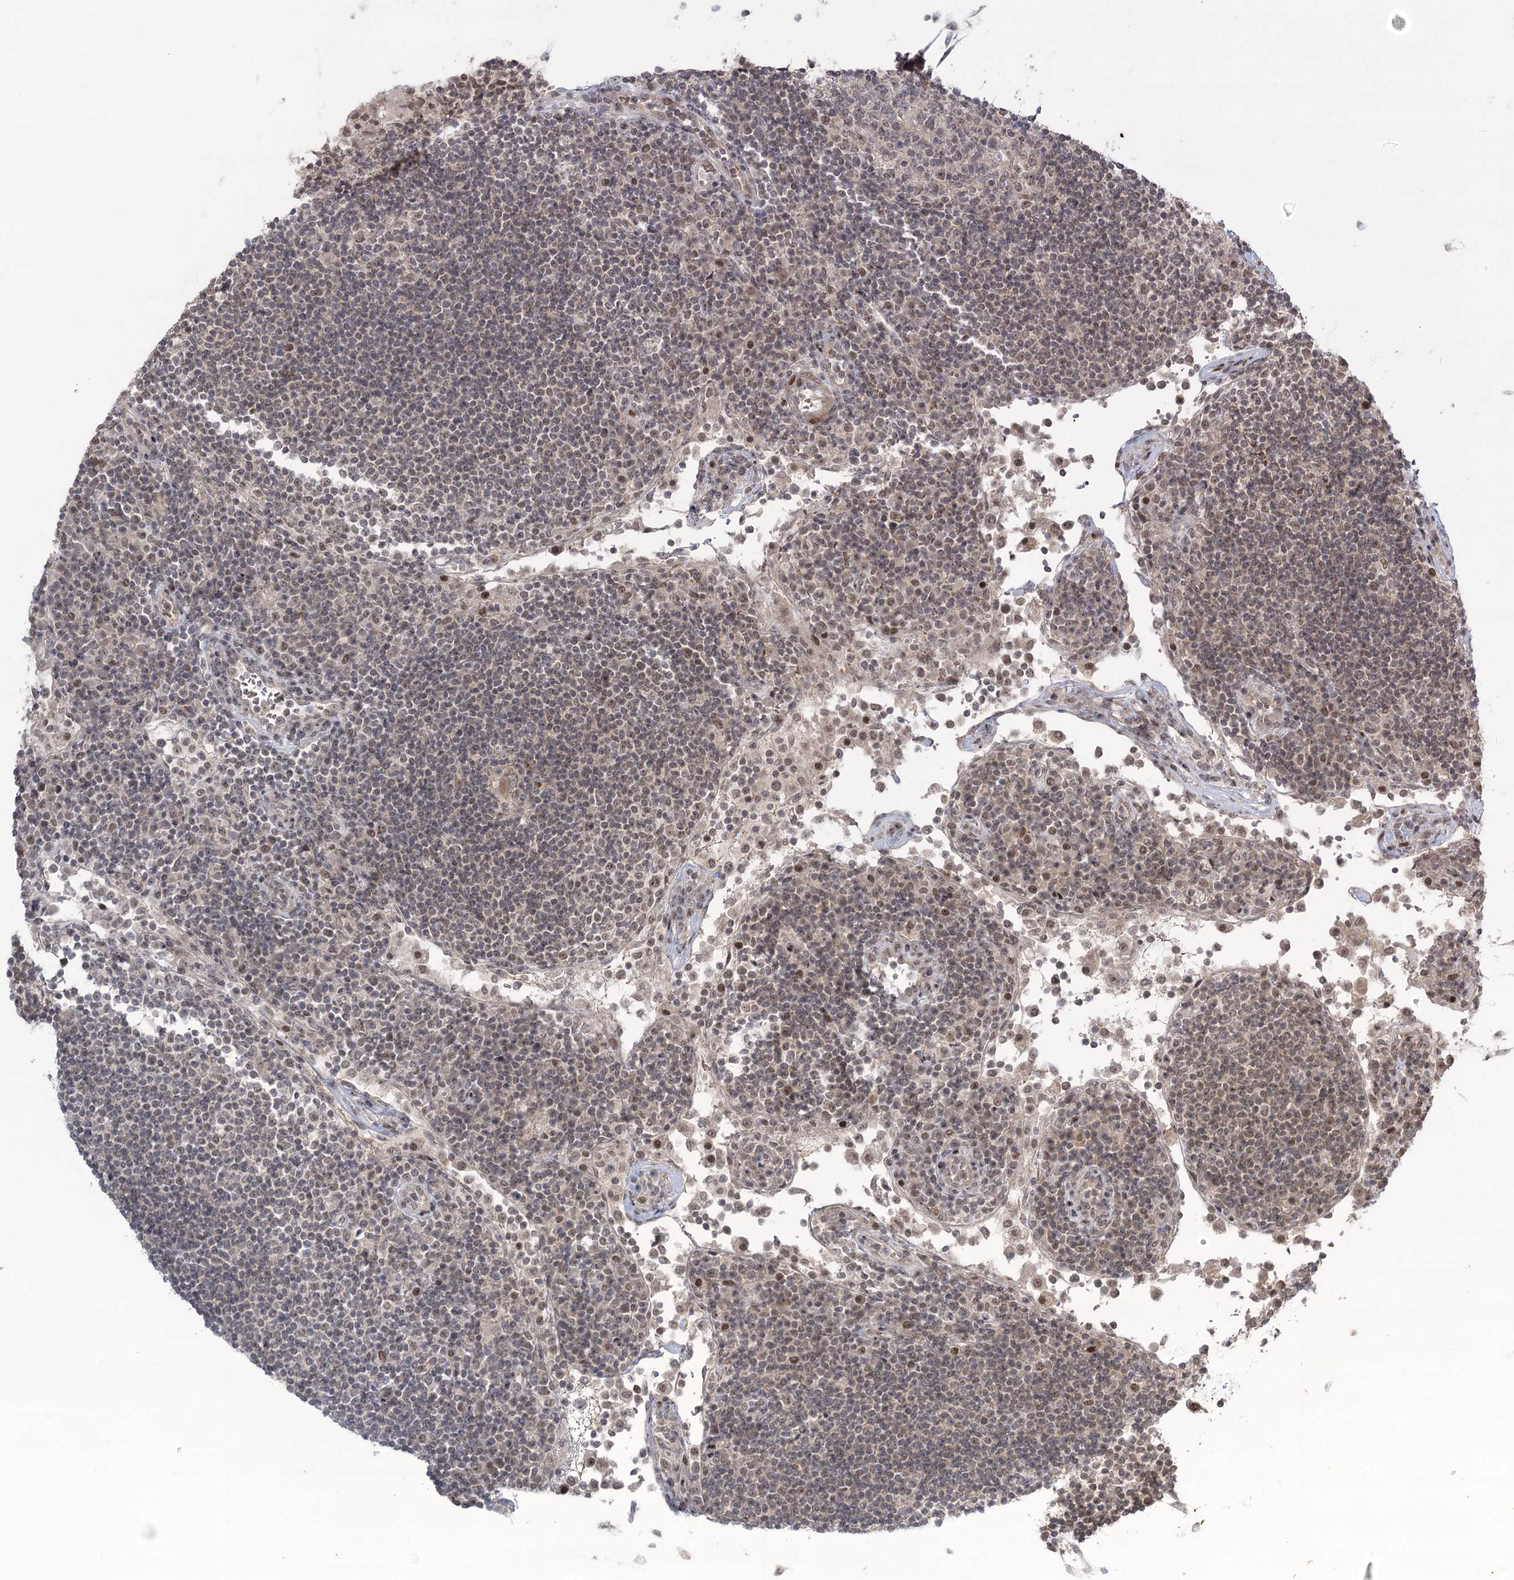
{"staining": {"intensity": "moderate", "quantity": "<25%", "location": "nuclear"}, "tissue": "lymph node", "cell_type": "Germinal center cells", "image_type": "normal", "snomed": [{"axis": "morphology", "description": "Normal tissue, NOS"}, {"axis": "topography", "description": "Lymph node"}], "caption": "Immunohistochemistry (IHC) staining of normal lymph node, which displays low levels of moderate nuclear expression in about <25% of germinal center cells indicating moderate nuclear protein expression. The staining was performed using DAB (brown) for protein detection and nuclei were counterstained in hematoxylin (blue).", "gene": "HELQ", "patient": {"sex": "female", "age": 53}}